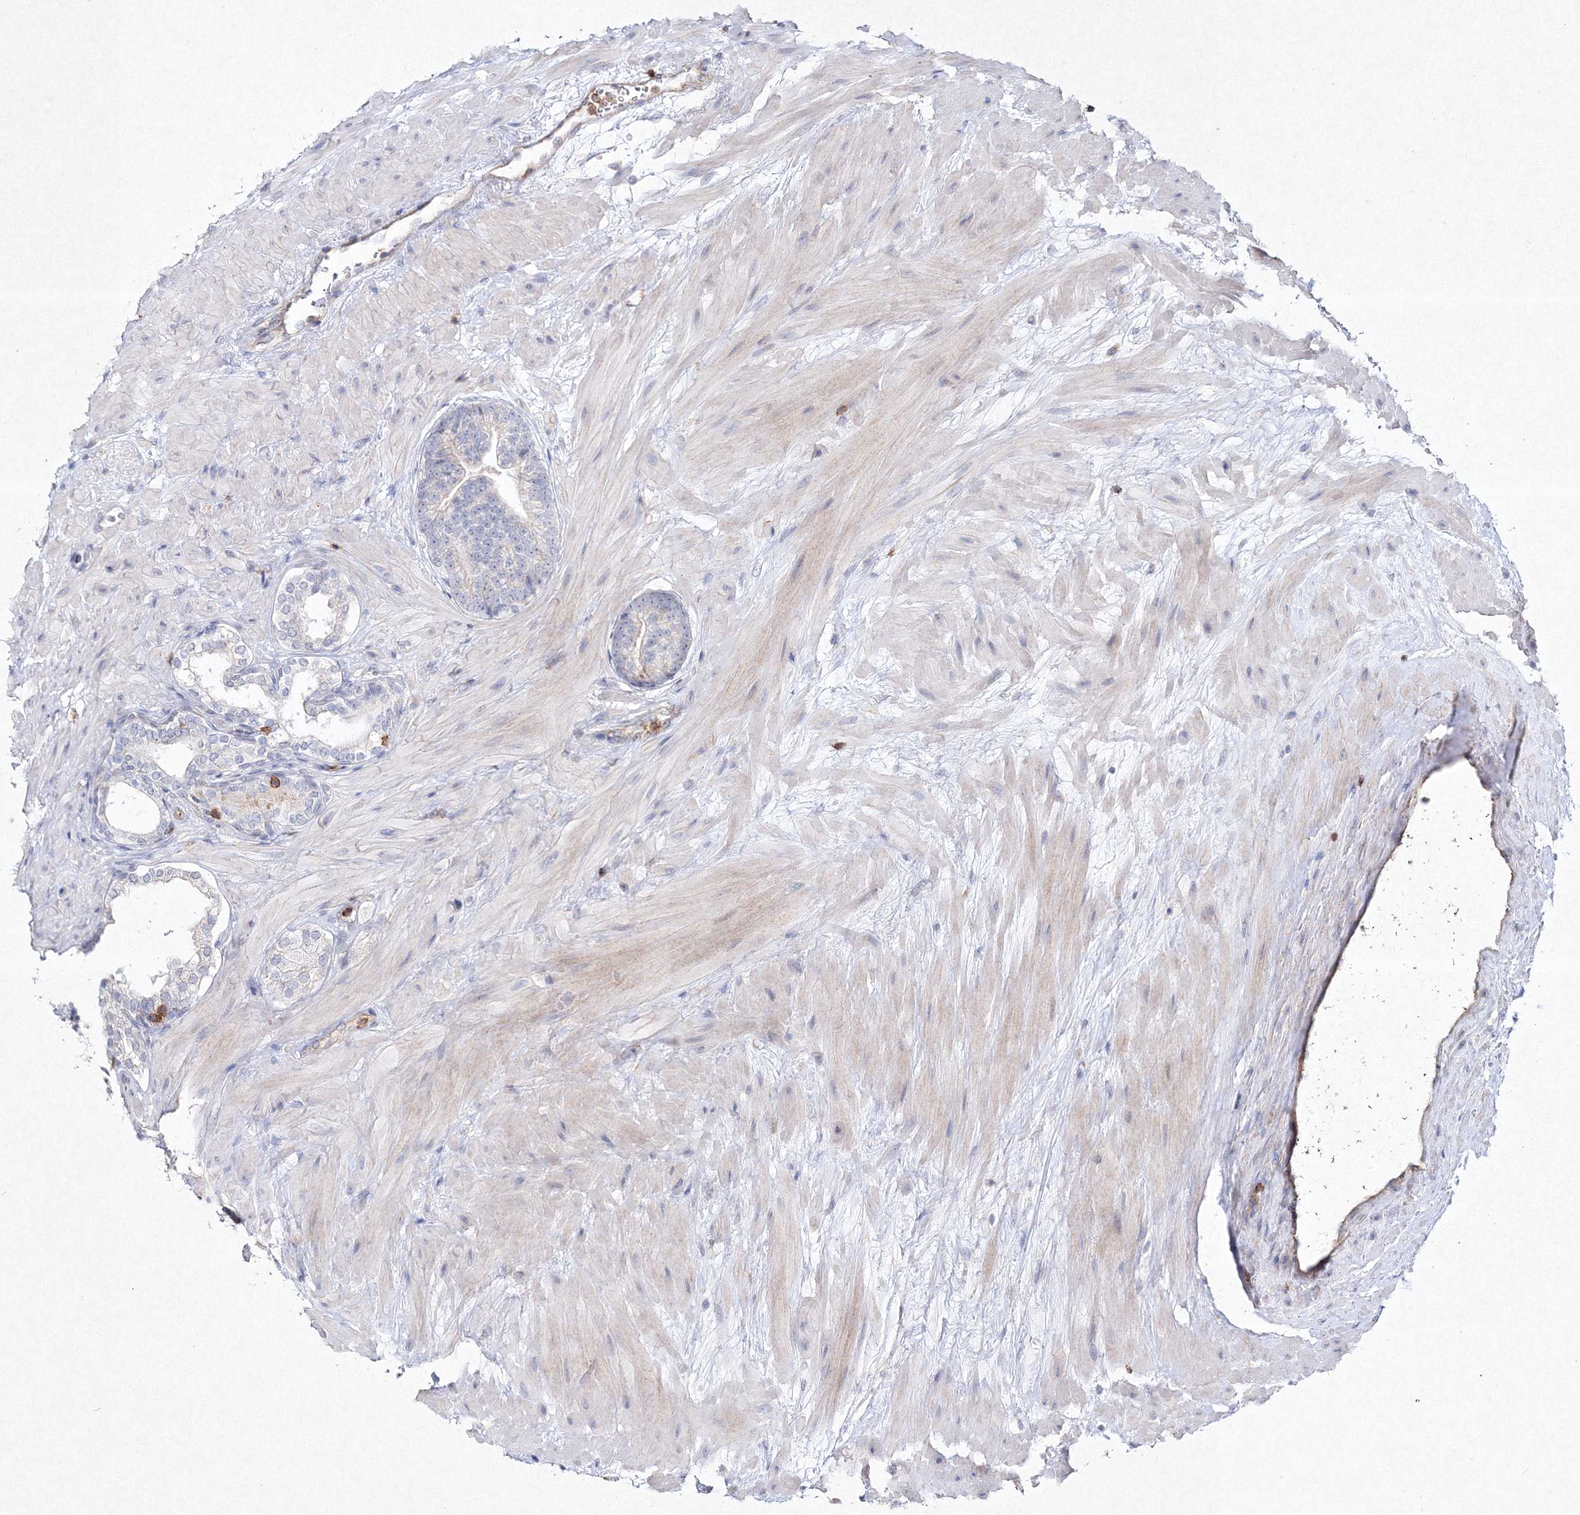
{"staining": {"intensity": "negative", "quantity": "none", "location": "none"}, "tissue": "prostate cancer", "cell_type": "Tumor cells", "image_type": "cancer", "snomed": [{"axis": "morphology", "description": "Adenocarcinoma, High grade"}, {"axis": "topography", "description": "Prostate"}], "caption": "Tumor cells show no significant protein staining in prostate high-grade adenocarcinoma.", "gene": "HCST", "patient": {"sex": "male", "age": 61}}